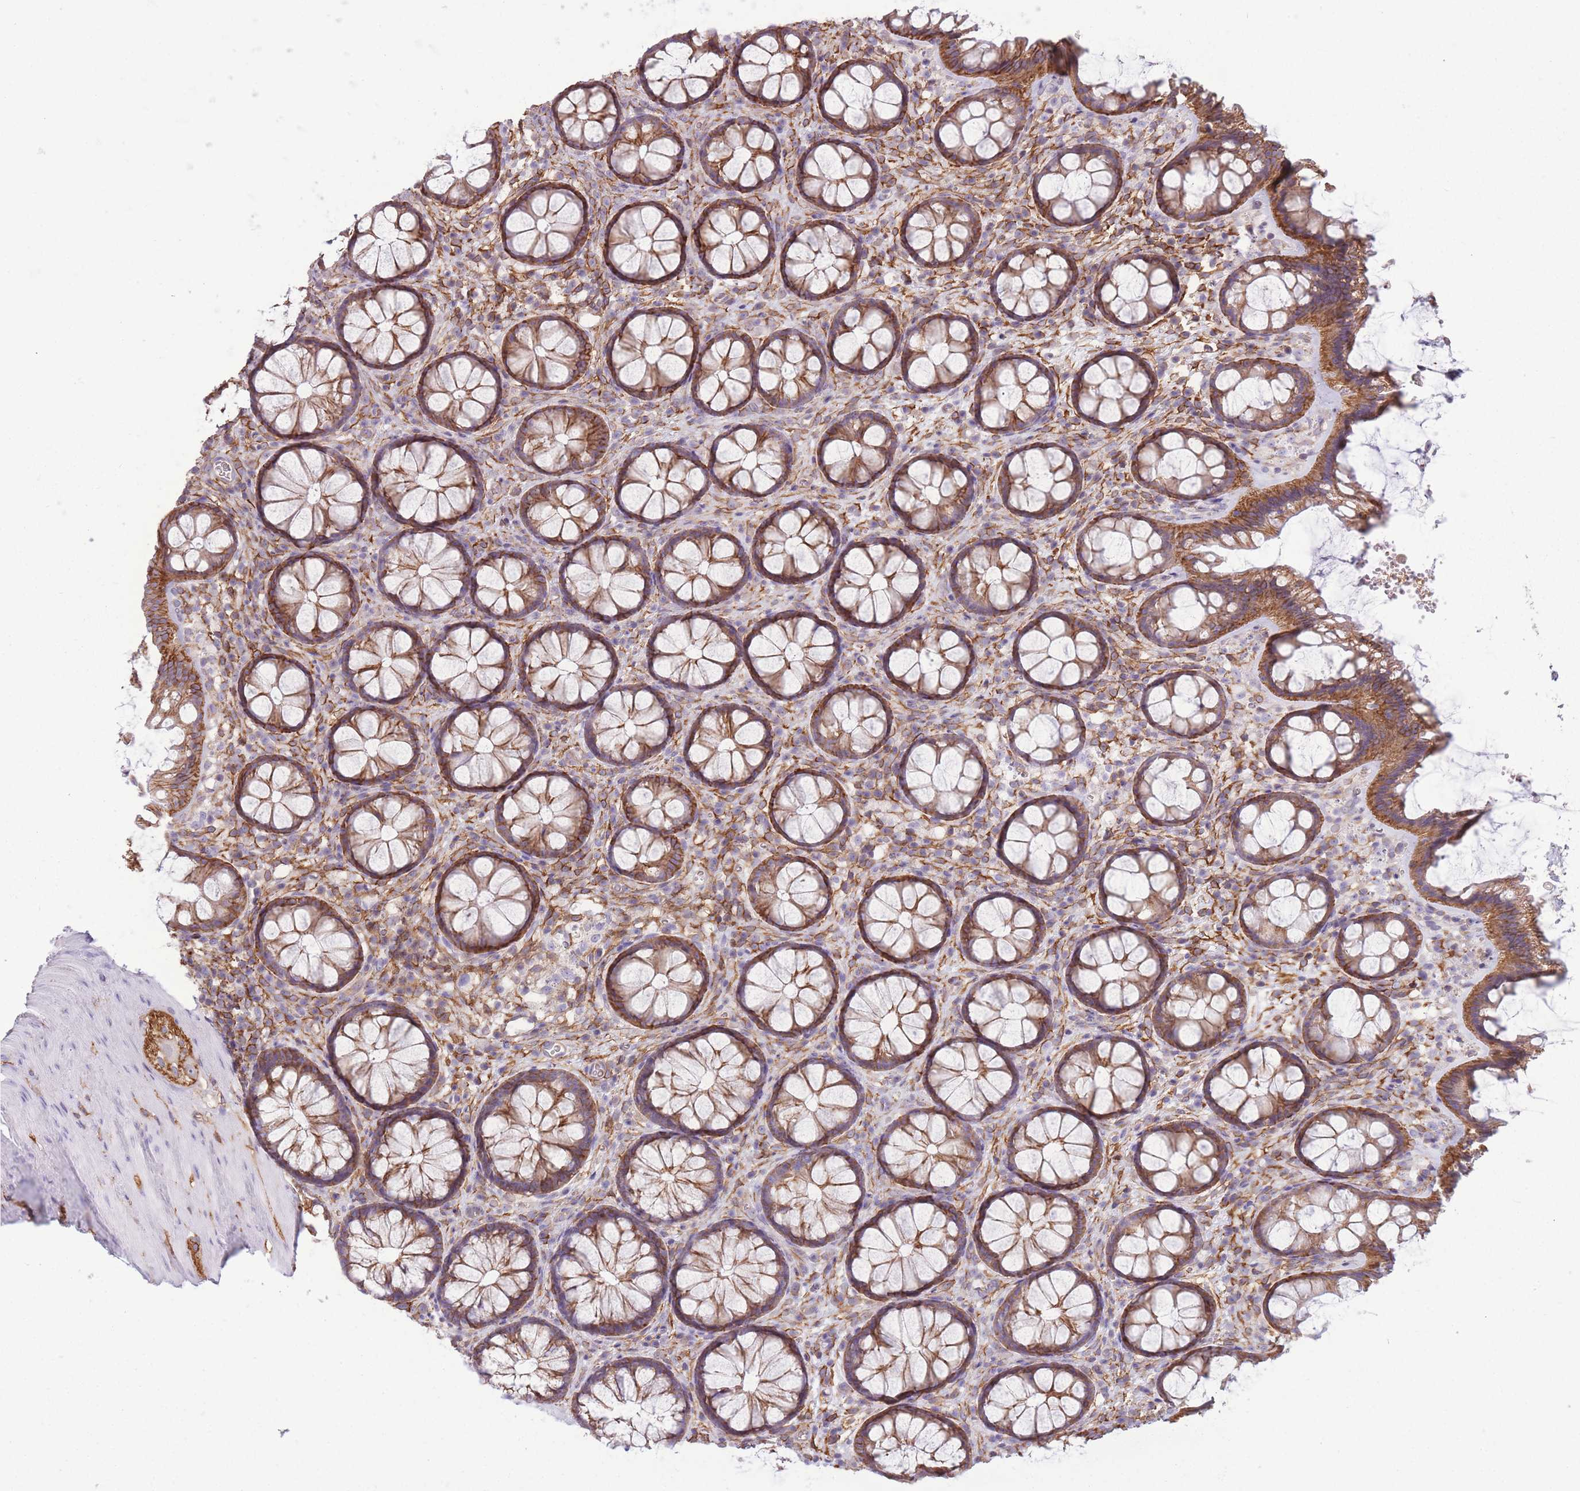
{"staining": {"intensity": "moderate", "quantity": ">75%", "location": "cytoplasmic/membranous"}, "tissue": "colon", "cell_type": "Endothelial cells", "image_type": "normal", "snomed": [{"axis": "morphology", "description": "Normal tissue, NOS"}, {"axis": "topography", "description": "Colon"}], "caption": "Immunohistochemistry photomicrograph of normal colon: colon stained using immunohistochemistry shows medium levels of moderate protein expression localized specifically in the cytoplasmic/membranous of endothelial cells, appearing as a cytoplasmic/membranous brown color.", "gene": "ADD1", "patient": {"sex": "male", "age": 46}}